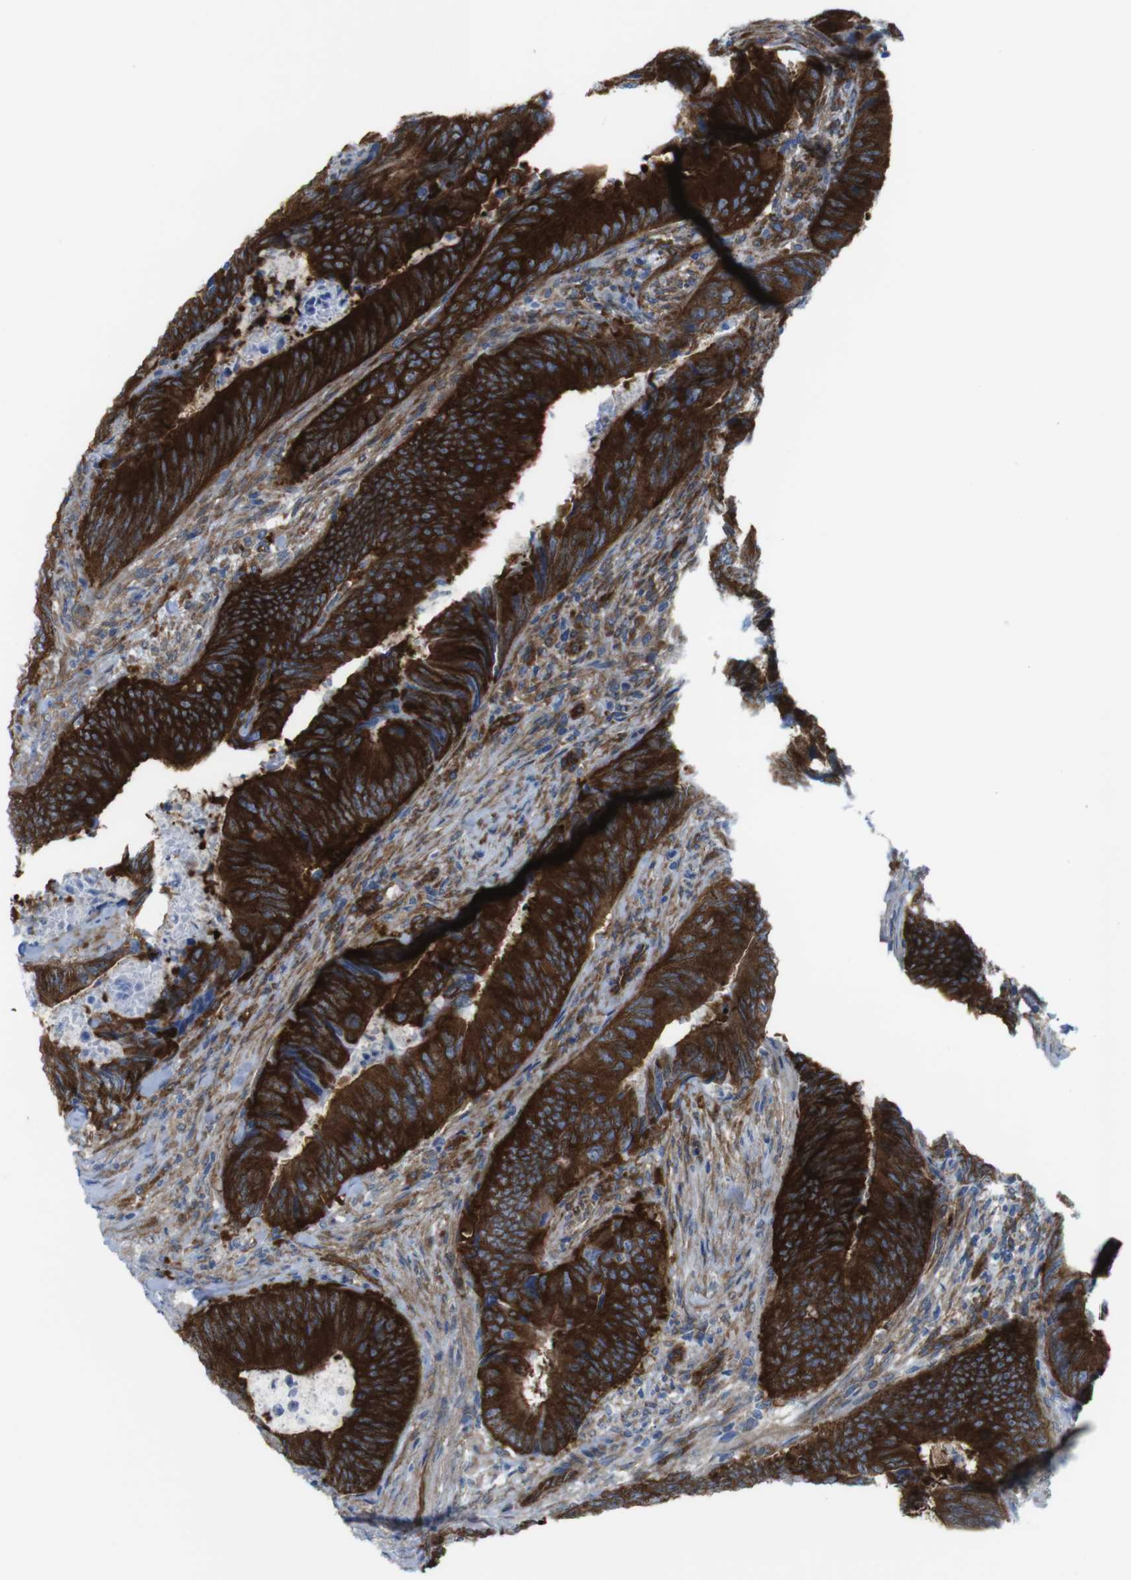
{"staining": {"intensity": "strong", "quantity": ">75%", "location": "cytoplasmic/membranous"}, "tissue": "colorectal cancer", "cell_type": "Tumor cells", "image_type": "cancer", "snomed": [{"axis": "morphology", "description": "Normal tissue, NOS"}, {"axis": "morphology", "description": "Adenocarcinoma, NOS"}, {"axis": "topography", "description": "Colon"}], "caption": "A micrograph of colorectal adenocarcinoma stained for a protein reveals strong cytoplasmic/membranous brown staining in tumor cells.", "gene": "DIAPH2", "patient": {"sex": "male", "age": 56}}